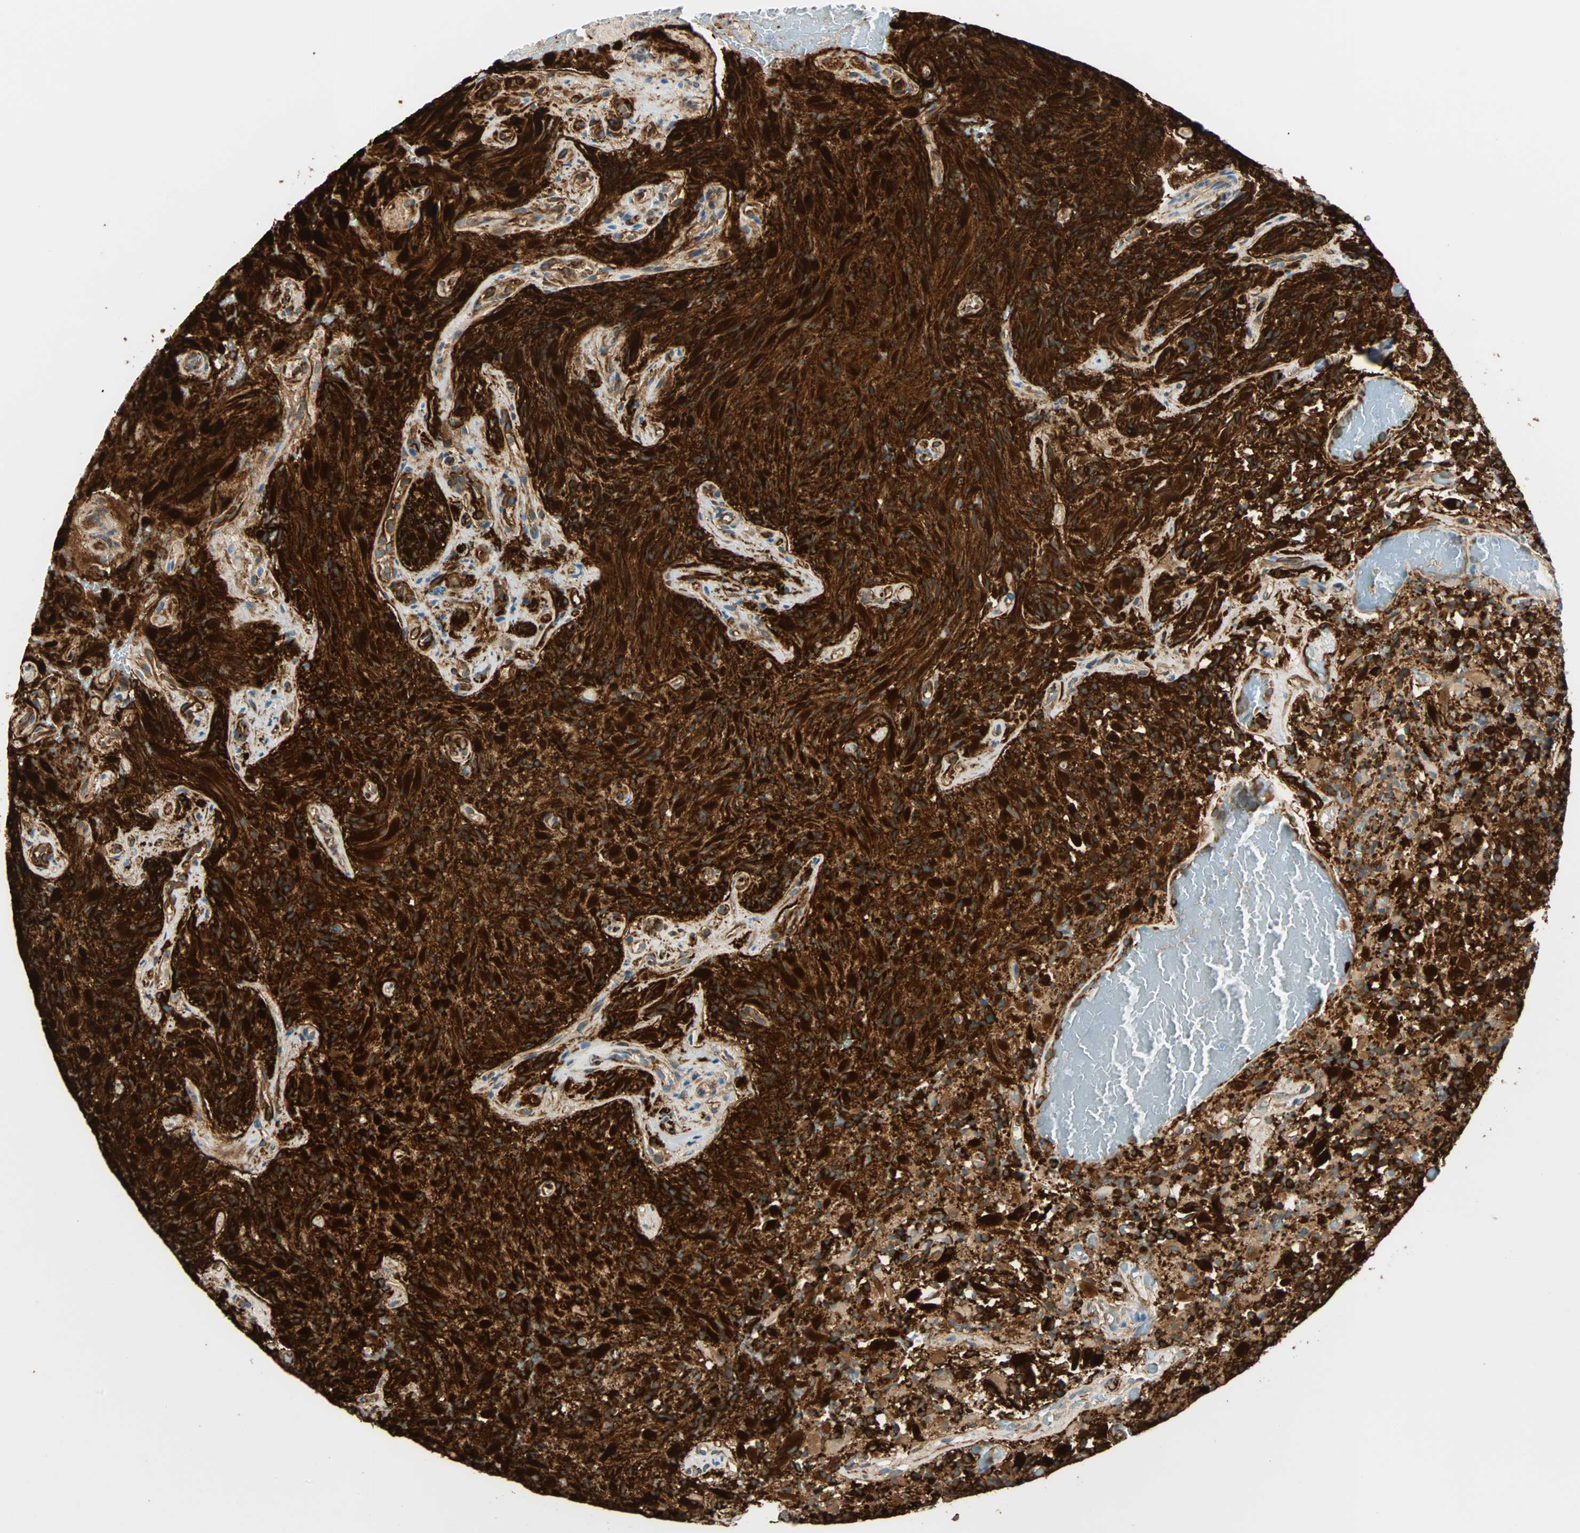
{"staining": {"intensity": "strong", "quantity": ">75%", "location": "cytoplasmic/membranous"}, "tissue": "glioma", "cell_type": "Tumor cells", "image_type": "cancer", "snomed": [{"axis": "morphology", "description": "Glioma, malignant, High grade"}, {"axis": "topography", "description": "Brain"}], "caption": "Malignant glioma (high-grade) stained with DAB (3,3'-diaminobenzidine) immunohistochemistry demonstrates high levels of strong cytoplasmic/membranous expression in approximately >75% of tumor cells. (brown staining indicates protein expression, while blue staining denotes nuclei).", "gene": "NES", "patient": {"sex": "male", "age": 71}}